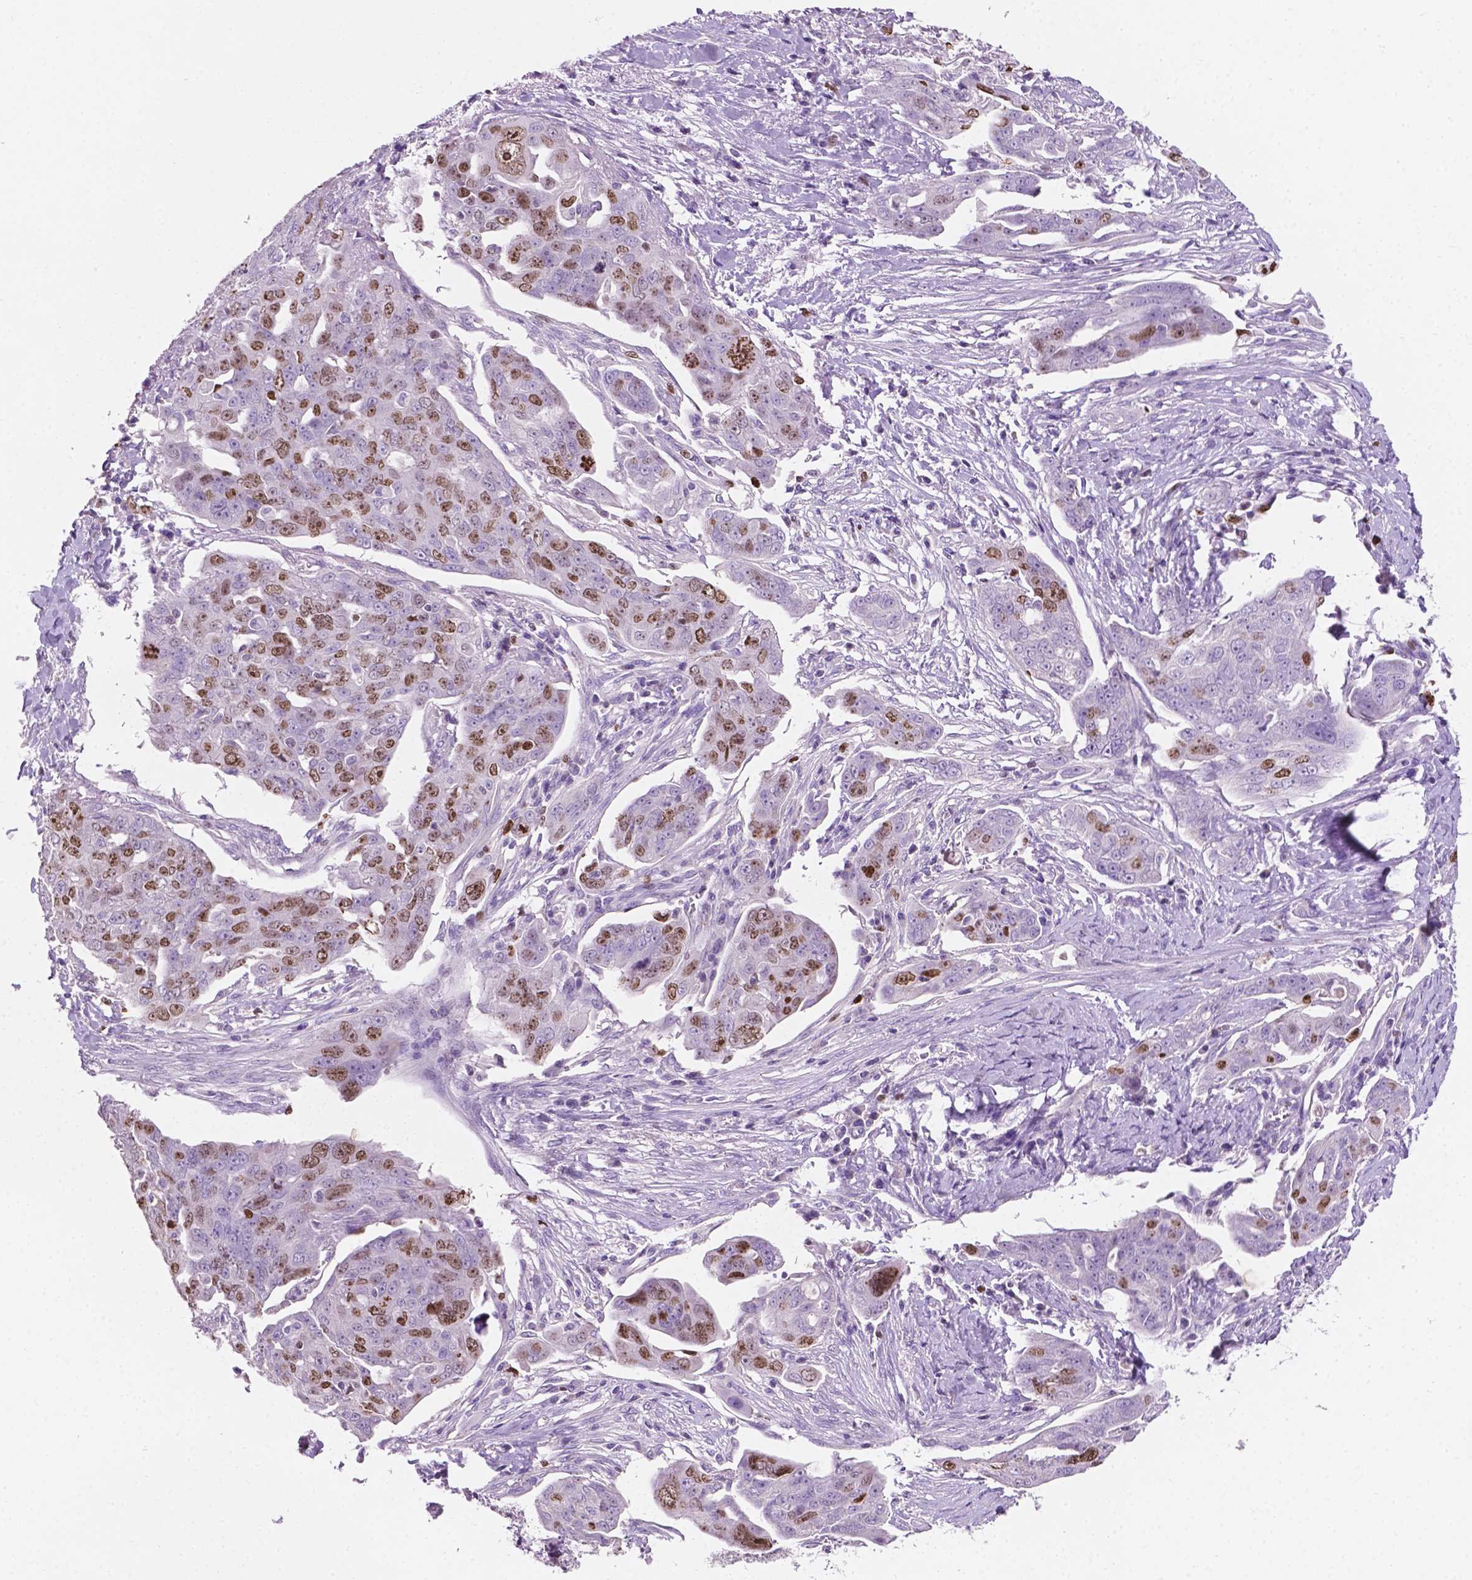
{"staining": {"intensity": "moderate", "quantity": "25%-75%", "location": "nuclear"}, "tissue": "ovarian cancer", "cell_type": "Tumor cells", "image_type": "cancer", "snomed": [{"axis": "morphology", "description": "Carcinoma, endometroid"}, {"axis": "topography", "description": "Ovary"}], "caption": "Ovarian endometroid carcinoma stained with a brown dye exhibits moderate nuclear positive expression in approximately 25%-75% of tumor cells.", "gene": "SIAH2", "patient": {"sex": "female", "age": 70}}